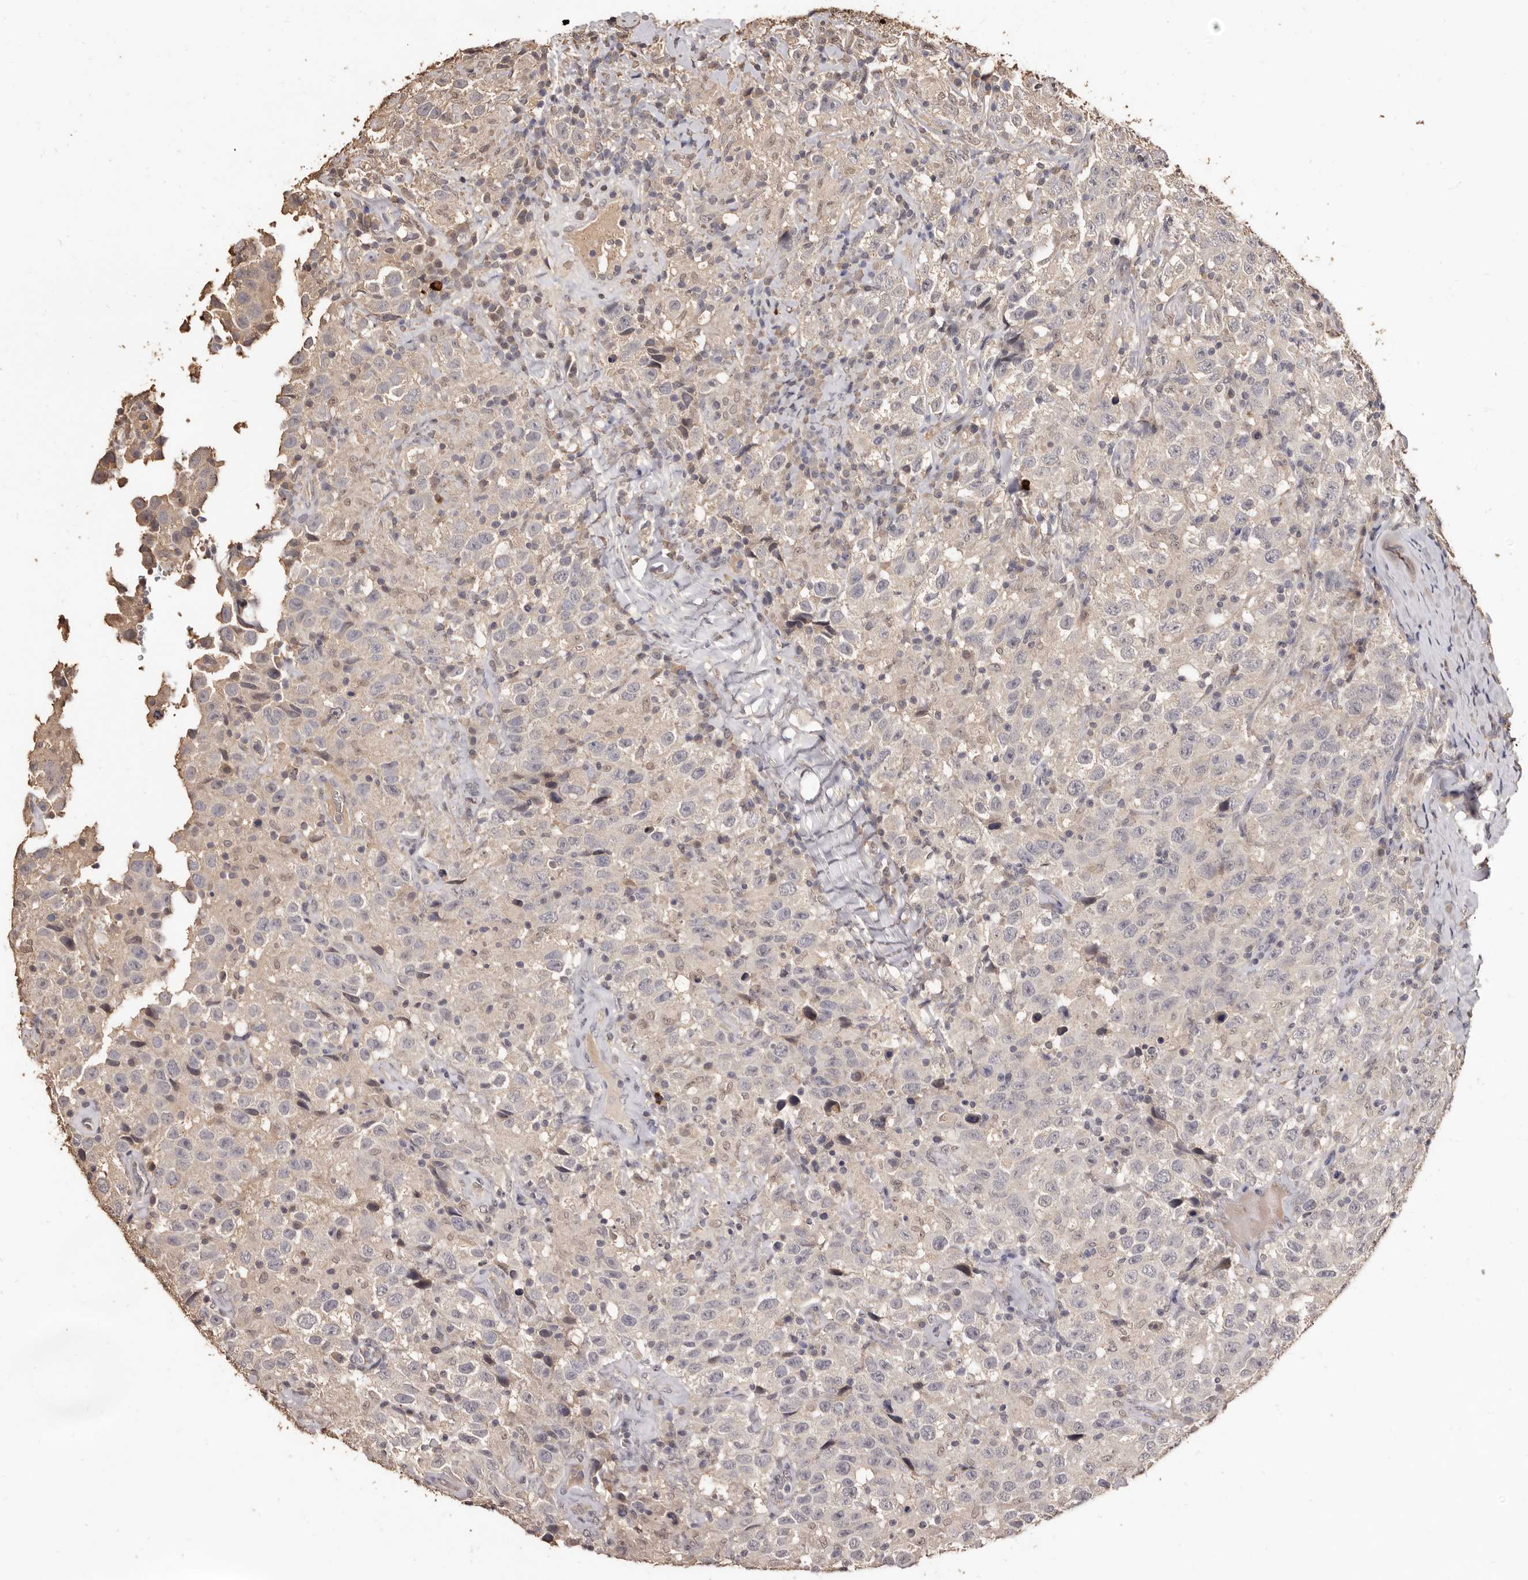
{"staining": {"intensity": "negative", "quantity": "none", "location": "none"}, "tissue": "testis cancer", "cell_type": "Tumor cells", "image_type": "cancer", "snomed": [{"axis": "morphology", "description": "Seminoma, NOS"}, {"axis": "topography", "description": "Testis"}], "caption": "Immunohistochemical staining of testis cancer (seminoma) shows no significant positivity in tumor cells. (Immunohistochemistry (ihc), brightfield microscopy, high magnification).", "gene": "INAVA", "patient": {"sex": "male", "age": 41}}